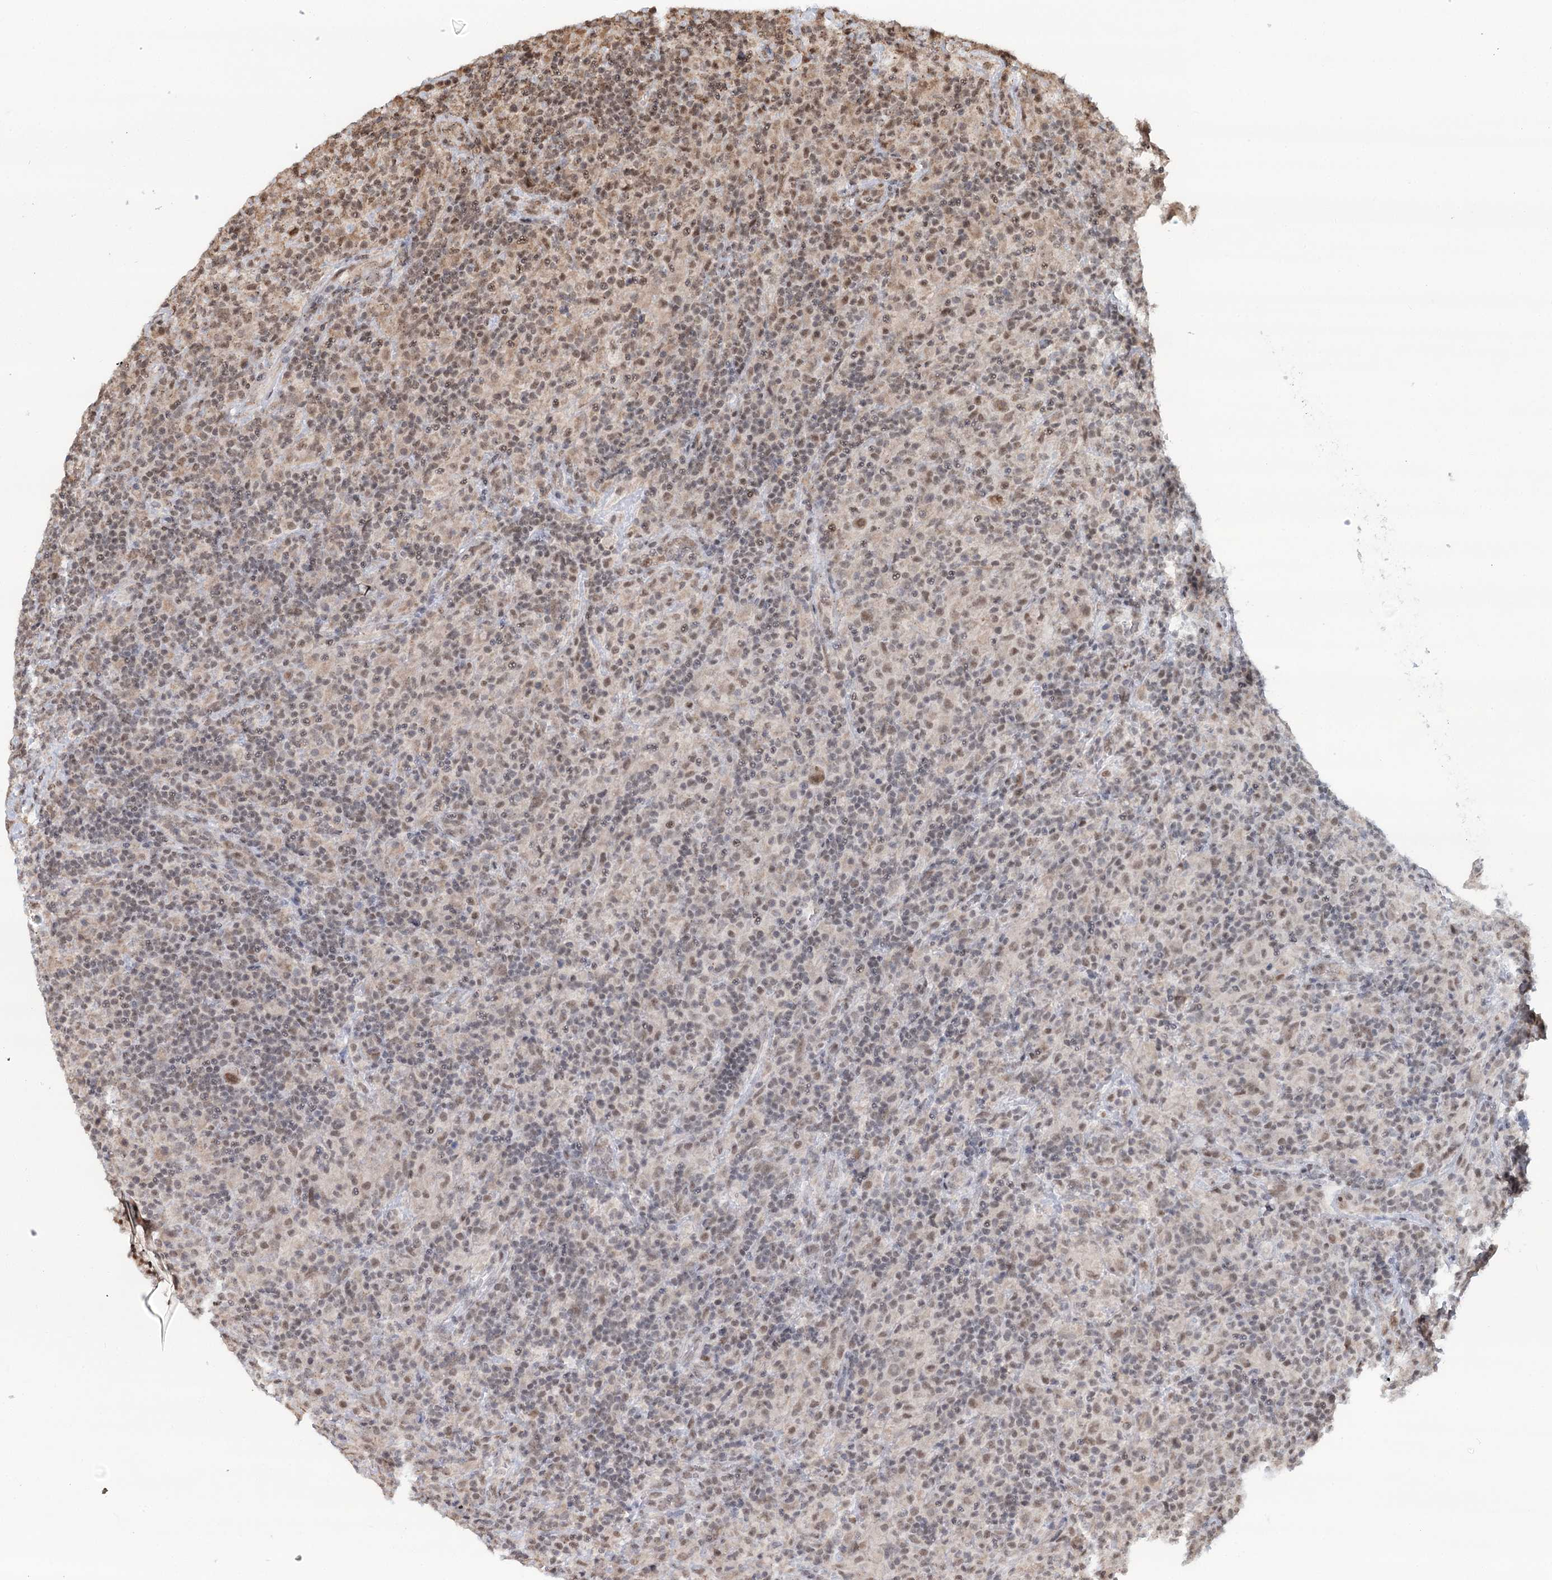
{"staining": {"intensity": "strong", "quantity": ">75%", "location": "nuclear"}, "tissue": "lymphoma", "cell_type": "Tumor cells", "image_type": "cancer", "snomed": [{"axis": "morphology", "description": "Hodgkin's disease, NOS"}, {"axis": "topography", "description": "Lymph node"}], "caption": "Hodgkin's disease tissue reveals strong nuclear positivity in approximately >75% of tumor cells", "gene": "GPALPP1", "patient": {"sex": "male", "age": 70}}